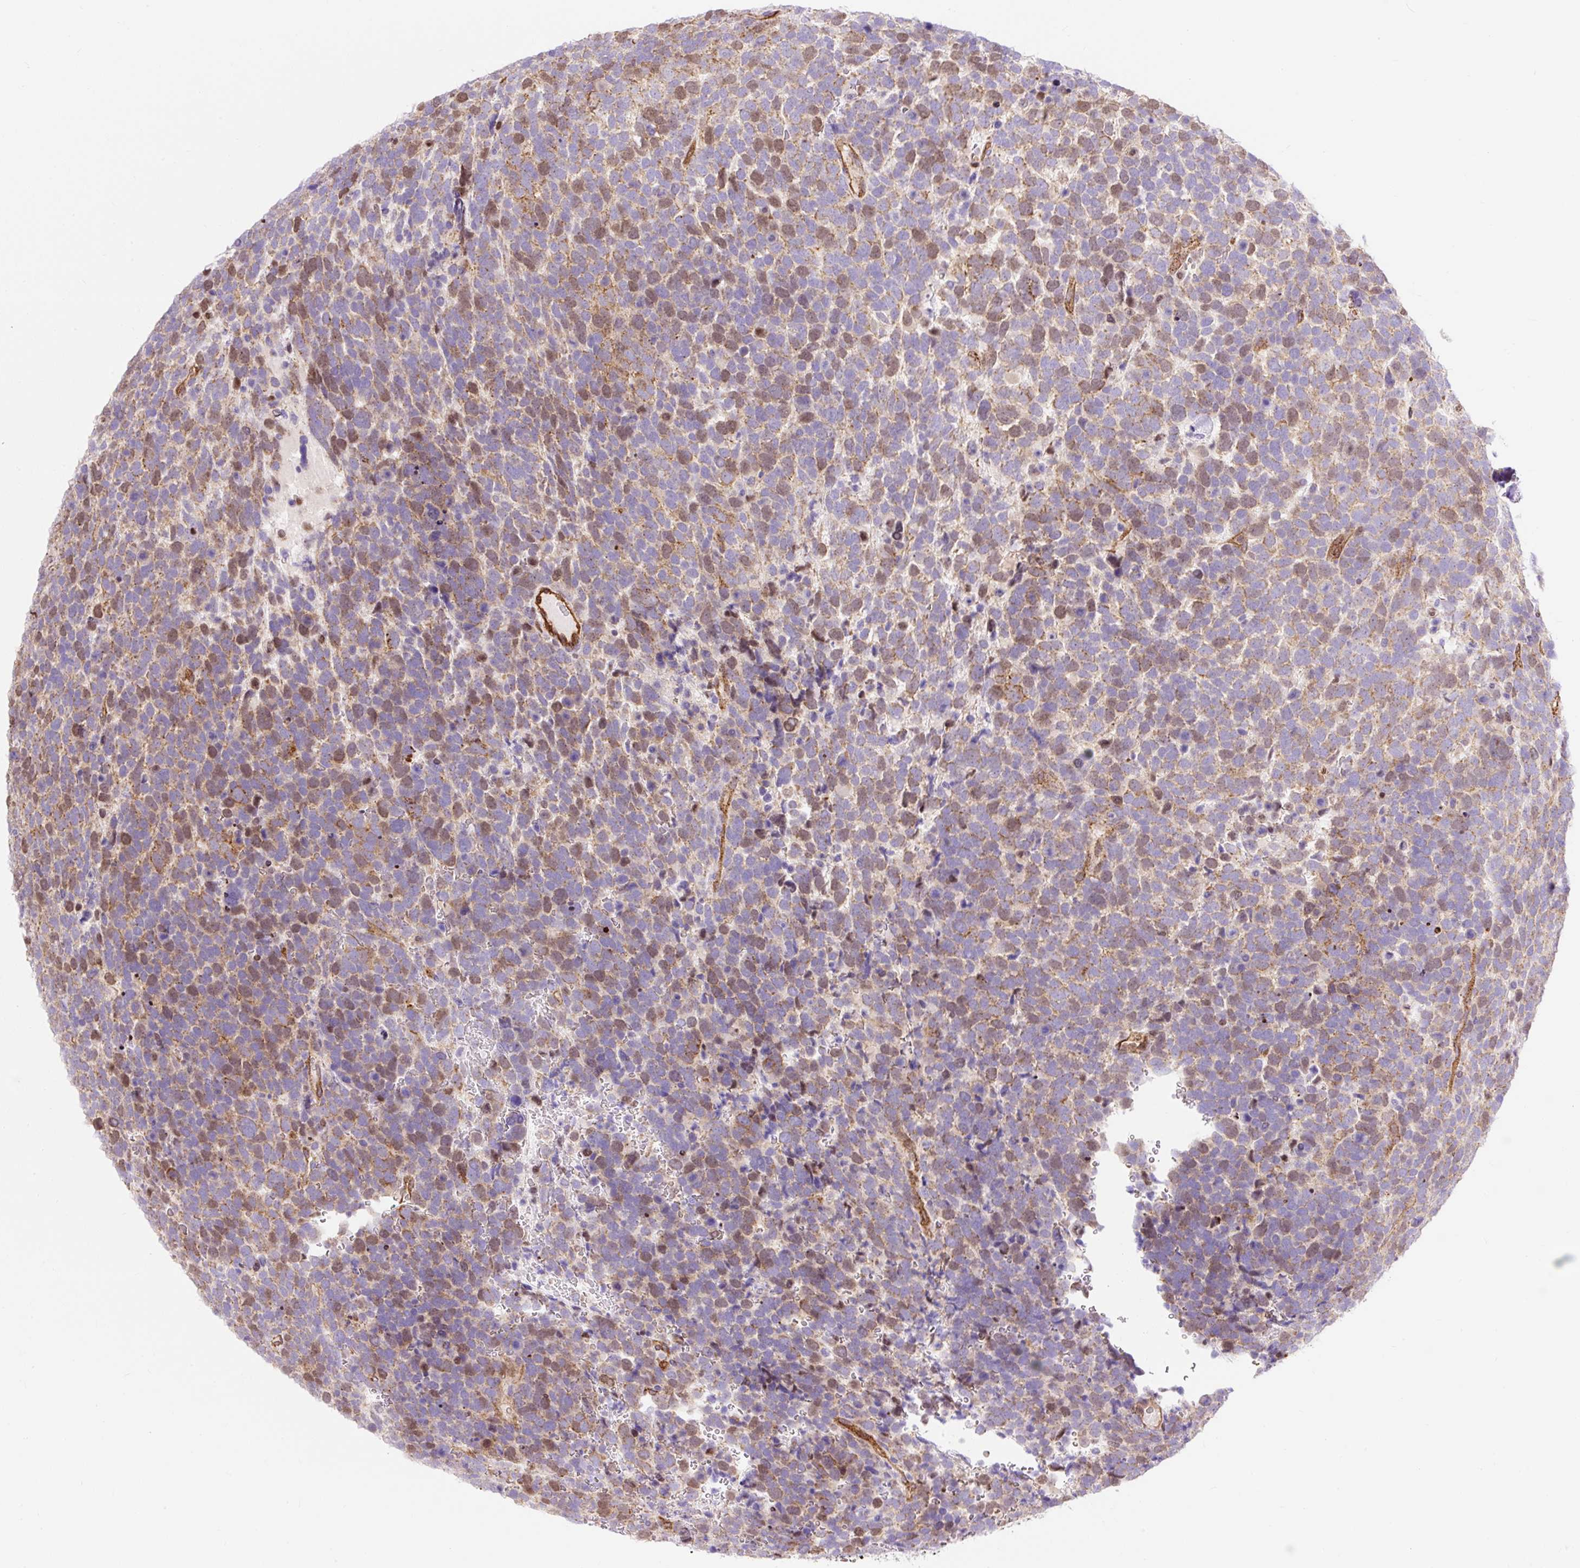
{"staining": {"intensity": "moderate", "quantity": "25%-75%", "location": "cytoplasmic/membranous"}, "tissue": "urothelial cancer", "cell_type": "Tumor cells", "image_type": "cancer", "snomed": [{"axis": "morphology", "description": "Urothelial carcinoma, High grade"}, {"axis": "topography", "description": "Urinary bladder"}], "caption": "This histopathology image exhibits immunohistochemistry staining of urothelial carcinoma (high-grade), with medium moderate cytoplasmic/membranous expression in approximately 25%-75% of tumor cells.", "gene": "HIP1R", "patient": {"sex": "female", "age": 82}}